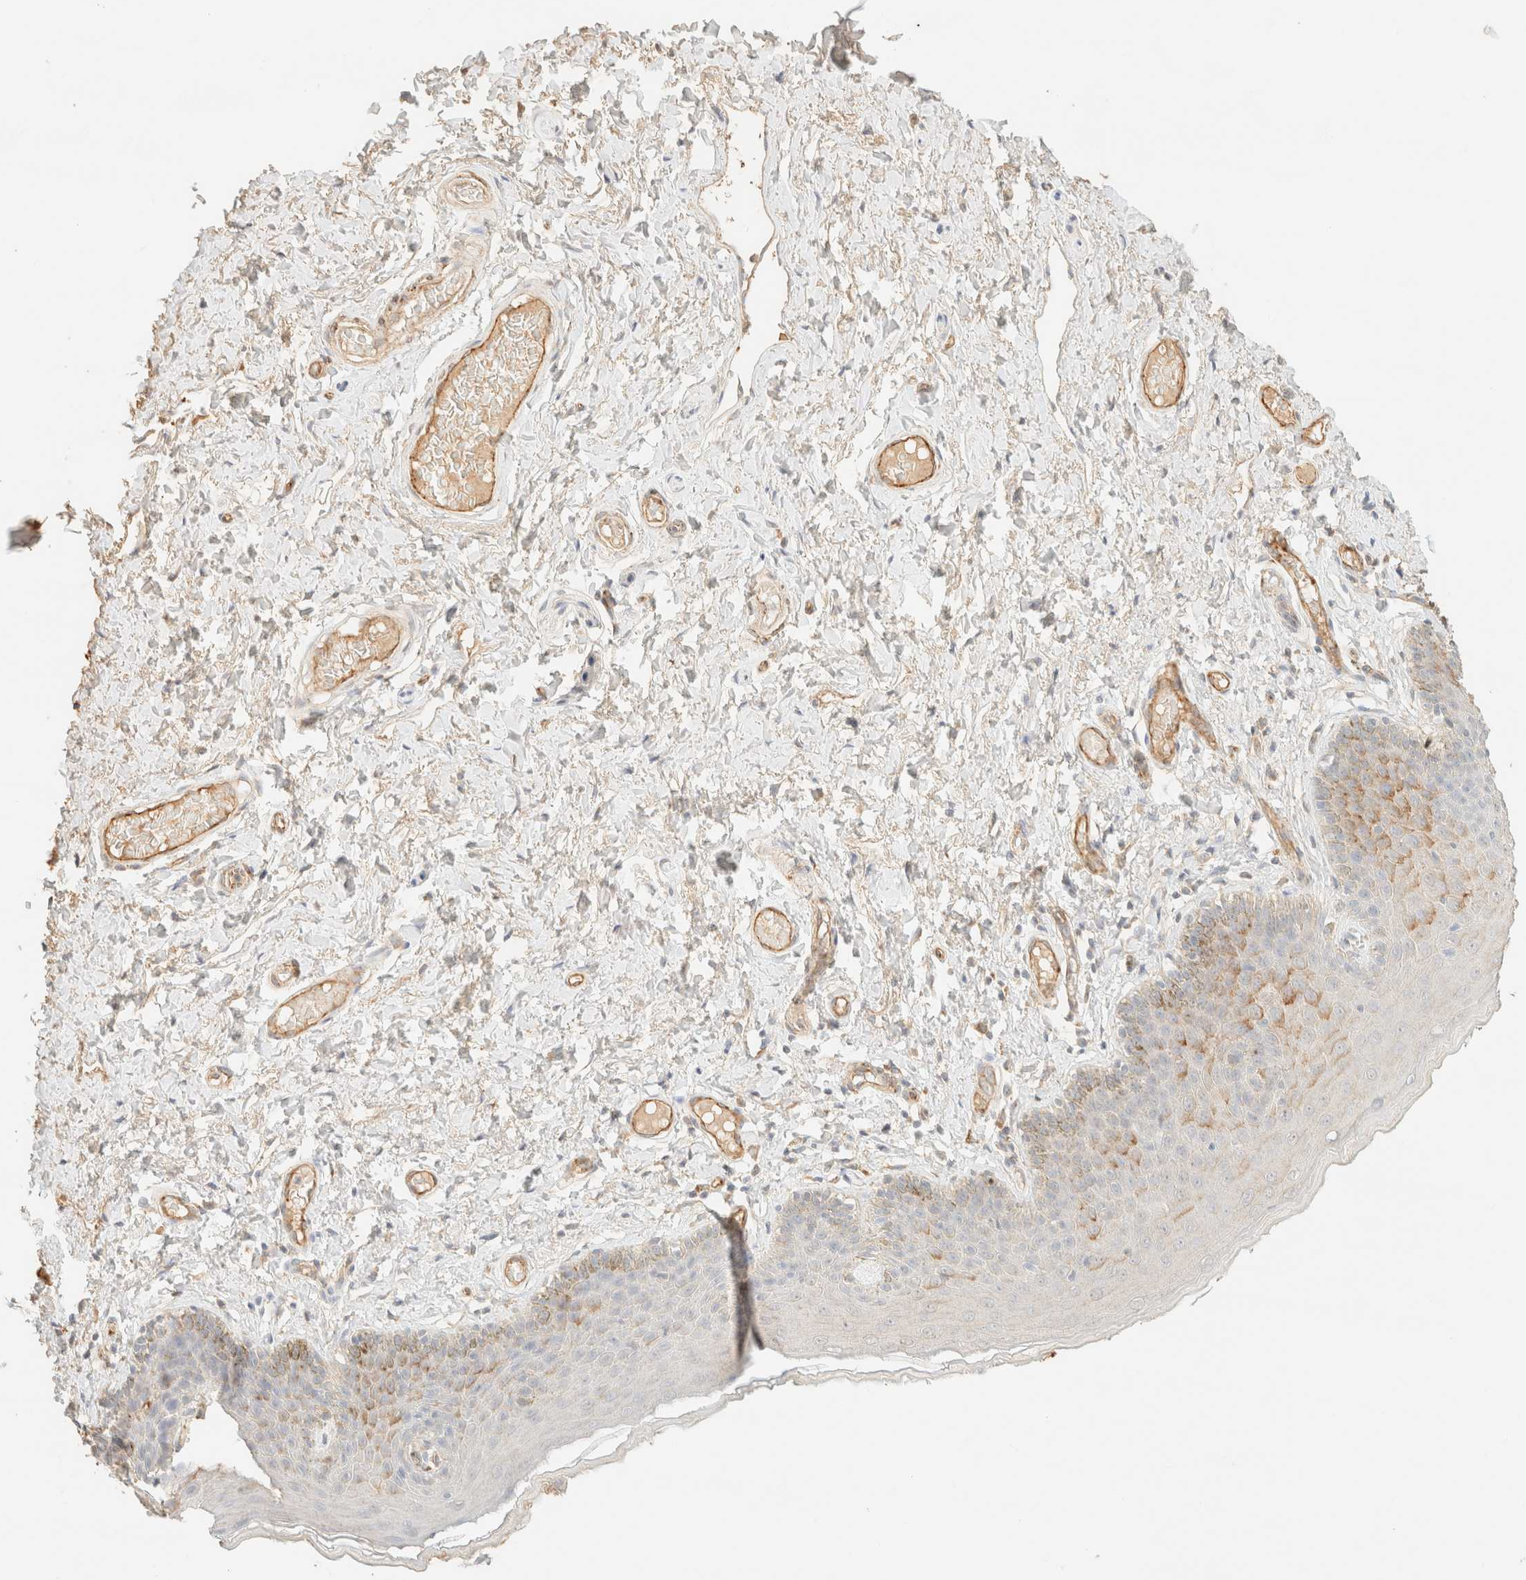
{"staining": {"intensity": "moderate", "quantity": "<25%", "location": "cytoplasmic/membranous"}, "tissue": "skin", "cell_type": "Epidermal cells", "image_type": "normal", "snomed": [{"axis": "morphology", "description": "Normal tissue, NOS"}, {"axis": "topography", "description": "Vulva"}], "caption": "High-magnification brightfield microscopy of benign skin stained with DAB (brown) and counterstained with hematoxylin (blue). epidermal cells exhibit moderate cytoplasmic/membranous staining is appreciated in approximately<25% of cells.", "gene": "SPARCL1", "patient": {"sex": "female", "age": 66}}